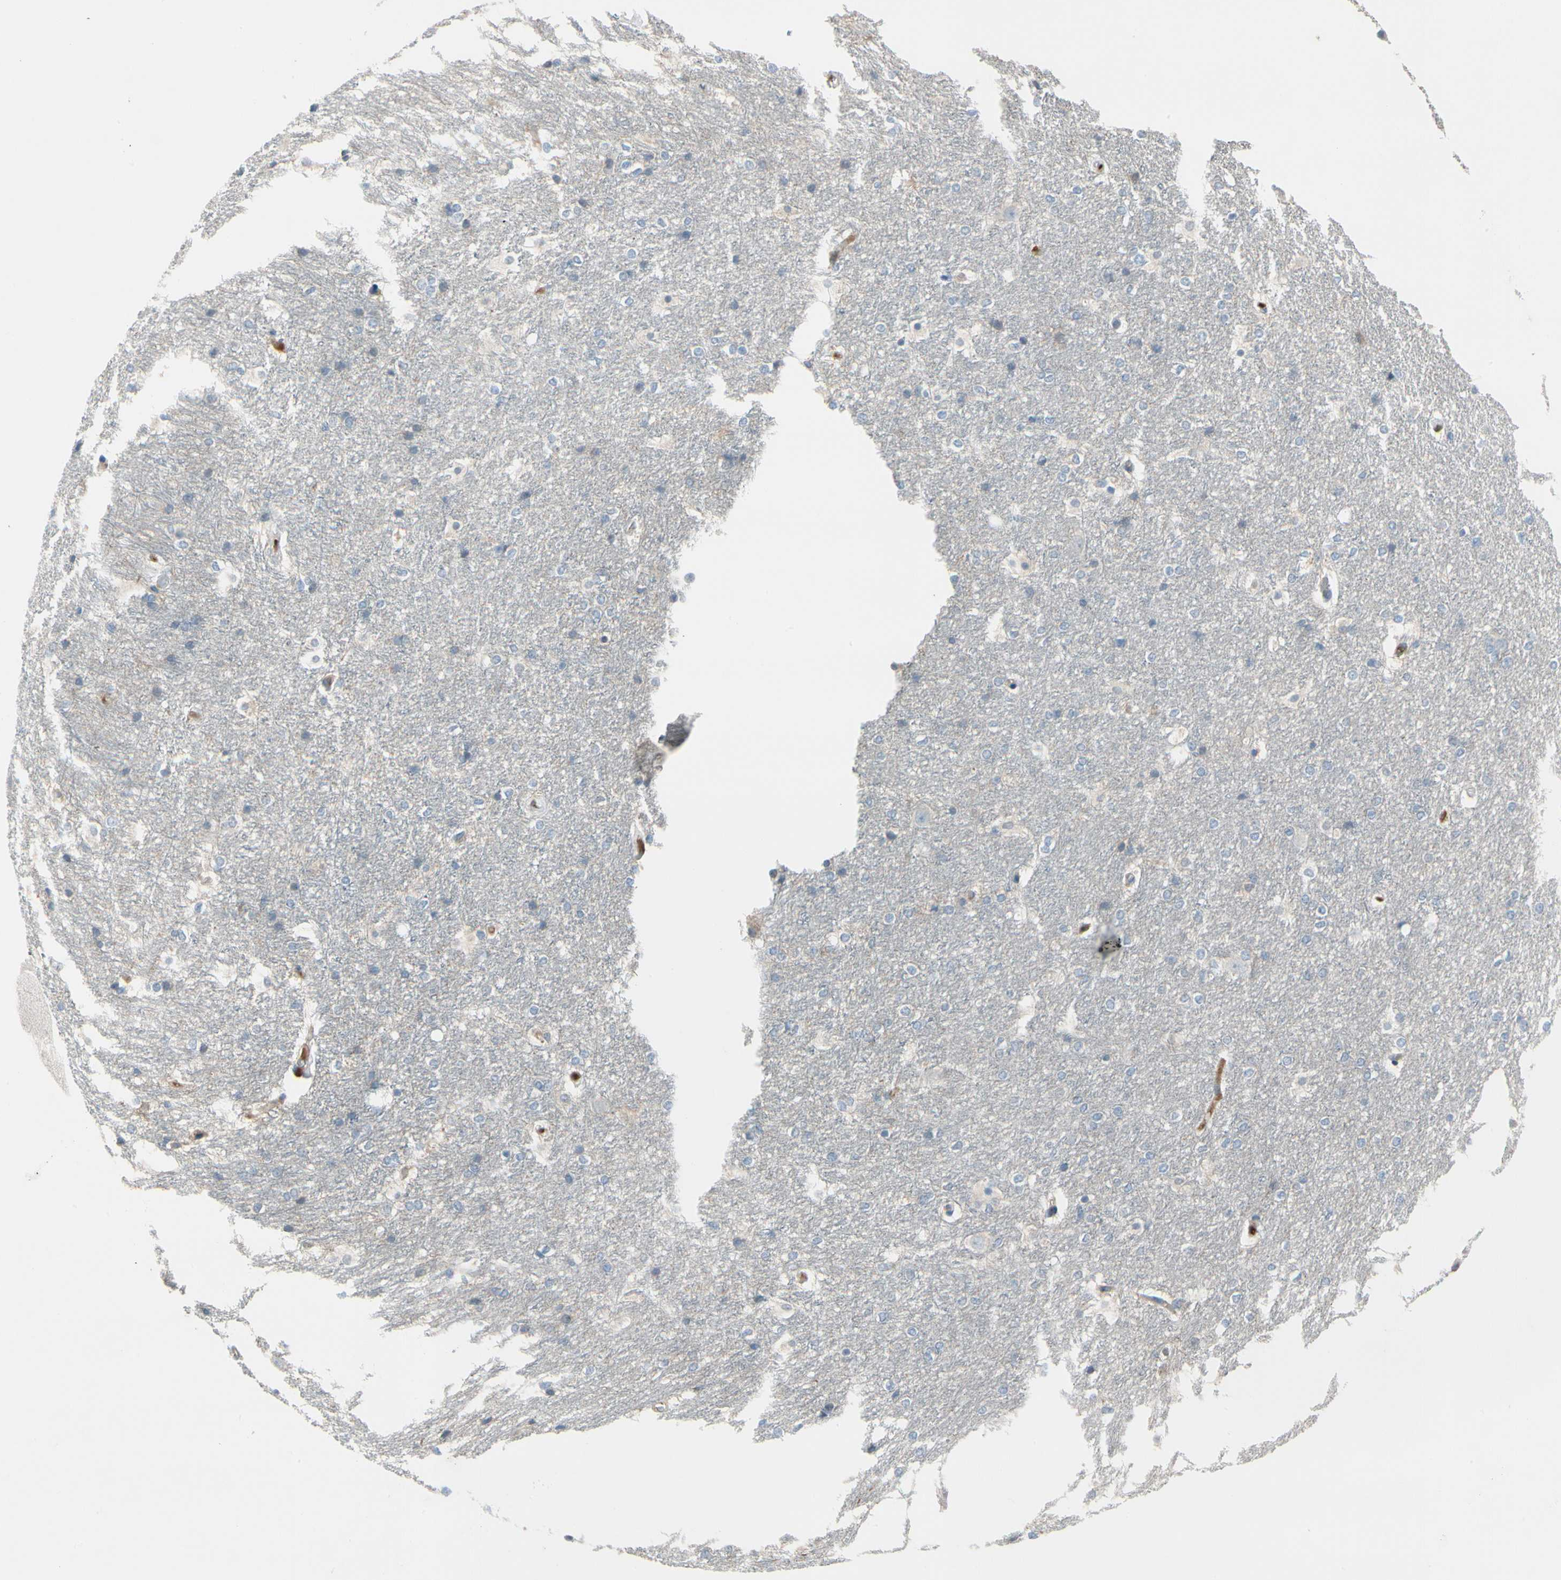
{"staining": {"intensity": "negative", "quantity": "none", "location": "none"}, "tissue": "hippocampus", "cell_type": "Glial cells", "image_type": "normal", "snomed": [{"axis": "morphology", "description": "Normal tissue, NOS"}, {"axis": "topography", "description": "Hippocampus"}], "caption": "Immunohistochemical staining of benign hippocampus shows no significant positivity in glial cells. Brightfield microscopy of IHC stained with DAB (3,3'-diaminobenzidine) (brown) and hematoxylin (blue), captured at high magnification.", "gene": "HJURP", "patient": {"sex": "female", "age": 19}}